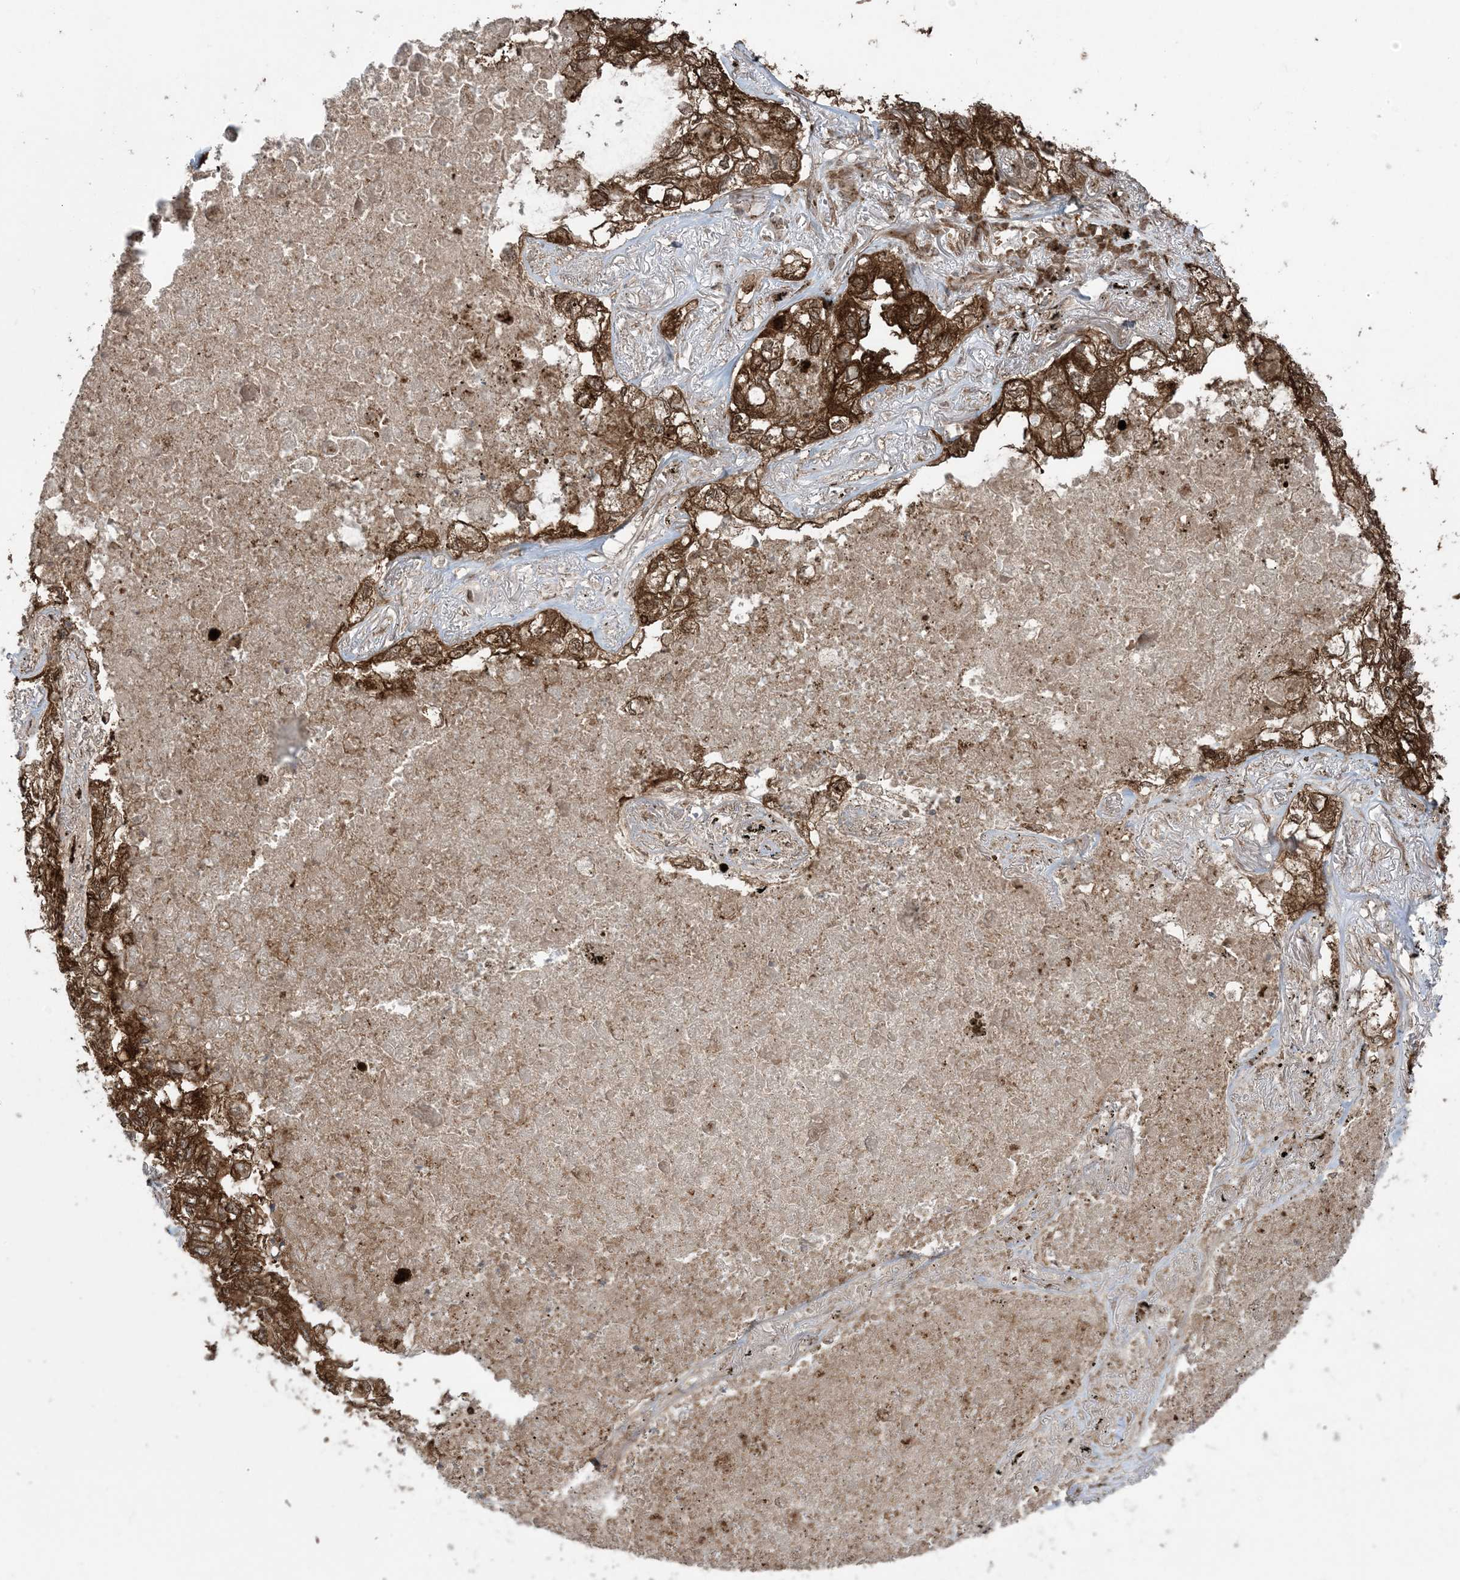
{"staining": {"intensity": "strong", "quantity": ">75%", "location": "cytoplasmic/membranous"}, "tissue": "lung cancer", "cell_type": "Tumor cells", "image_type": "cancer", "snomed": [{"axis": "morphology", "description": "Adenocarcinoma, NOS"}, {"axis": "topography", "description": "Lung"}], "caption": "Immunohistochemistry (DAB) staining of human lung cancer displays strong cytoplasmic/membranous protein expression in approximately >75% of tumor cells.", "gene": "DDX19B", "patient": {"sex": "male", "age": 65}}